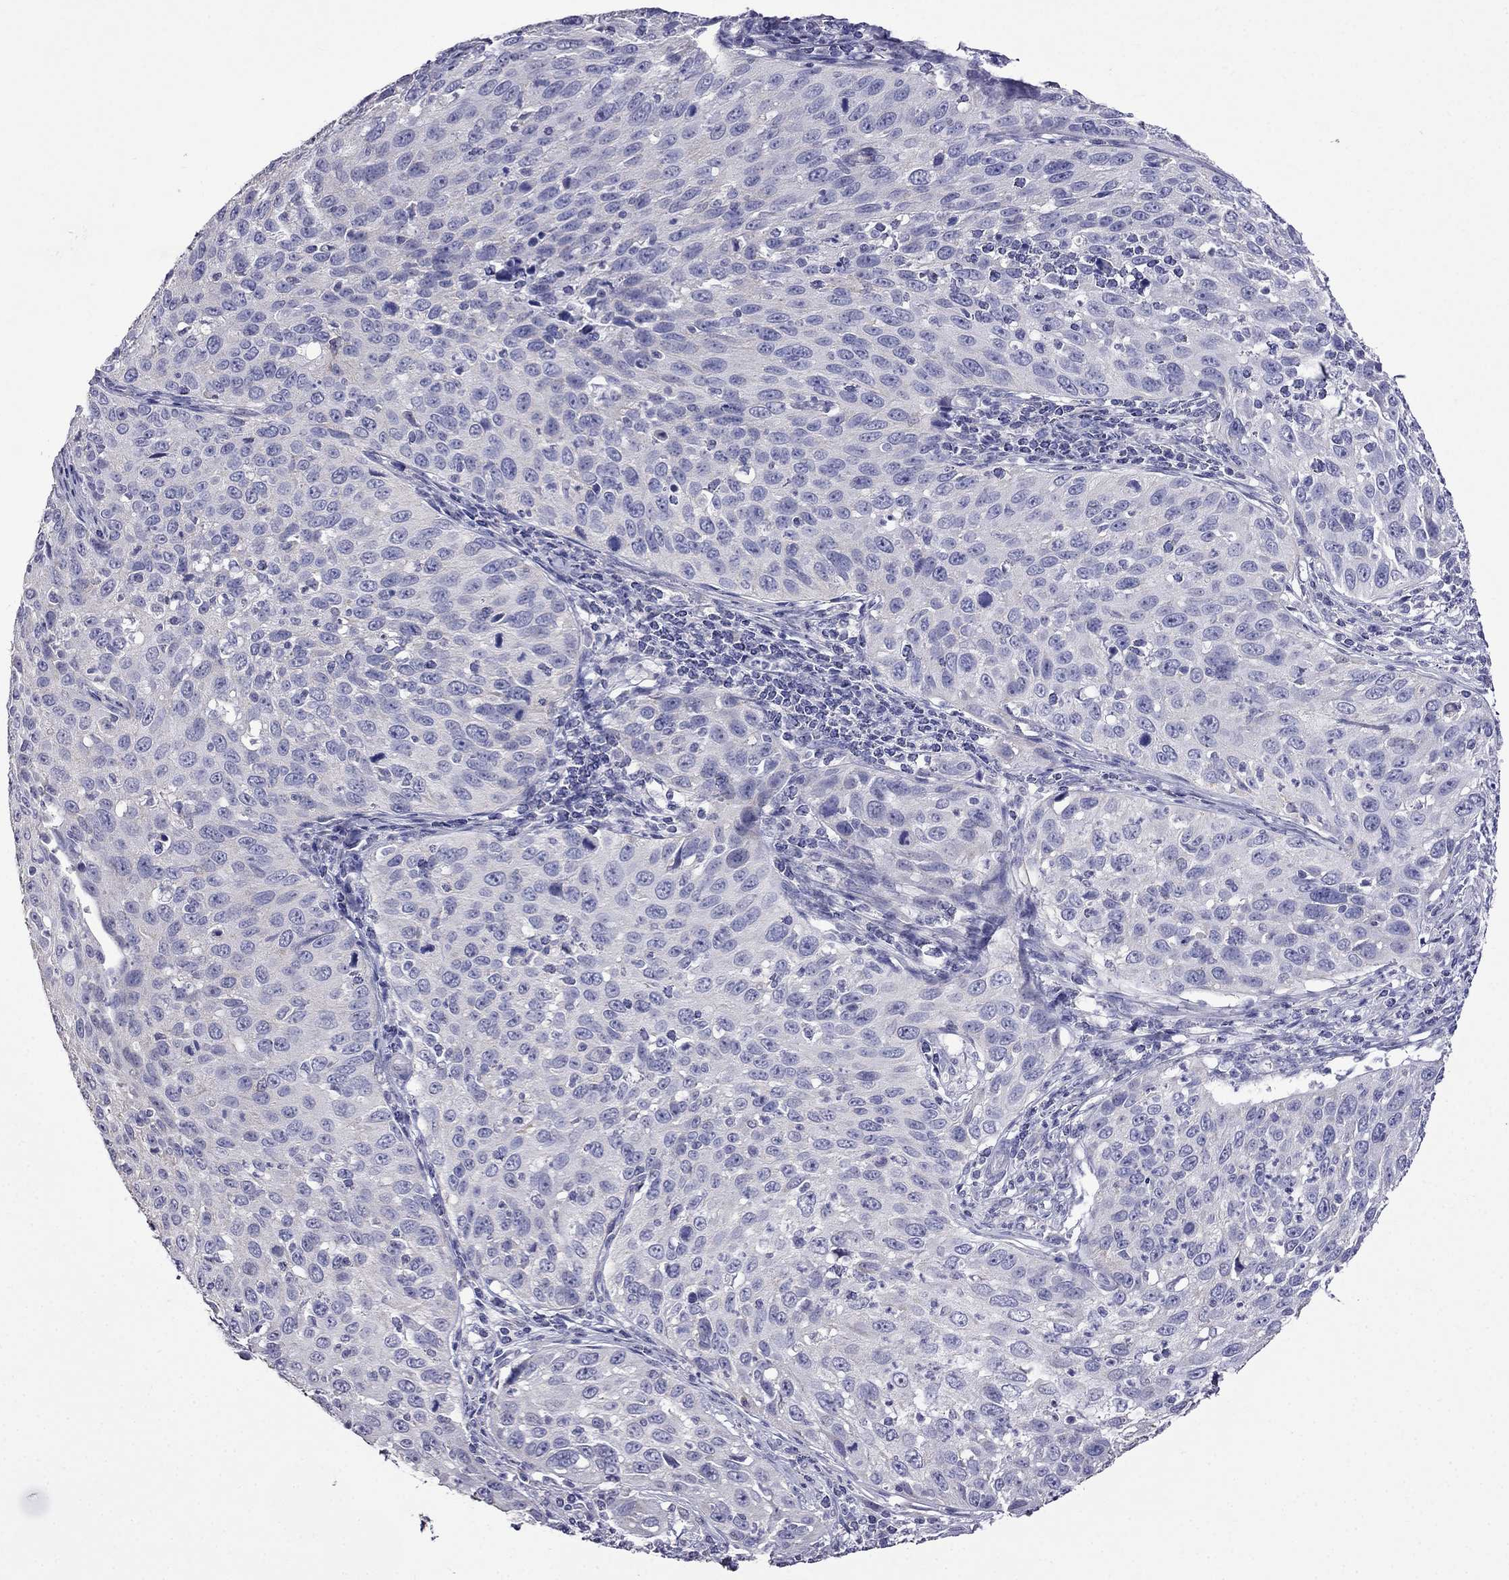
{"staining": {"intensity": "negative", "quantity": "none", "location": "none"}, "tissue": "cervical cancer", "cell_type": "Tumor cells", "image_type": "cancer", "snomed": [{"axis": "morphology", "description": "Squamous cell carcinoma, NOS"}, {"axis": "topography", "description": "Cervix"}], "caption": "A micrograph of cervical cancer (squamous cell carcinoma) stained for a protein shows no brown staining in tumor cells.", "gene": "AK5", "patient": {"sex": "female", "age": 26}}